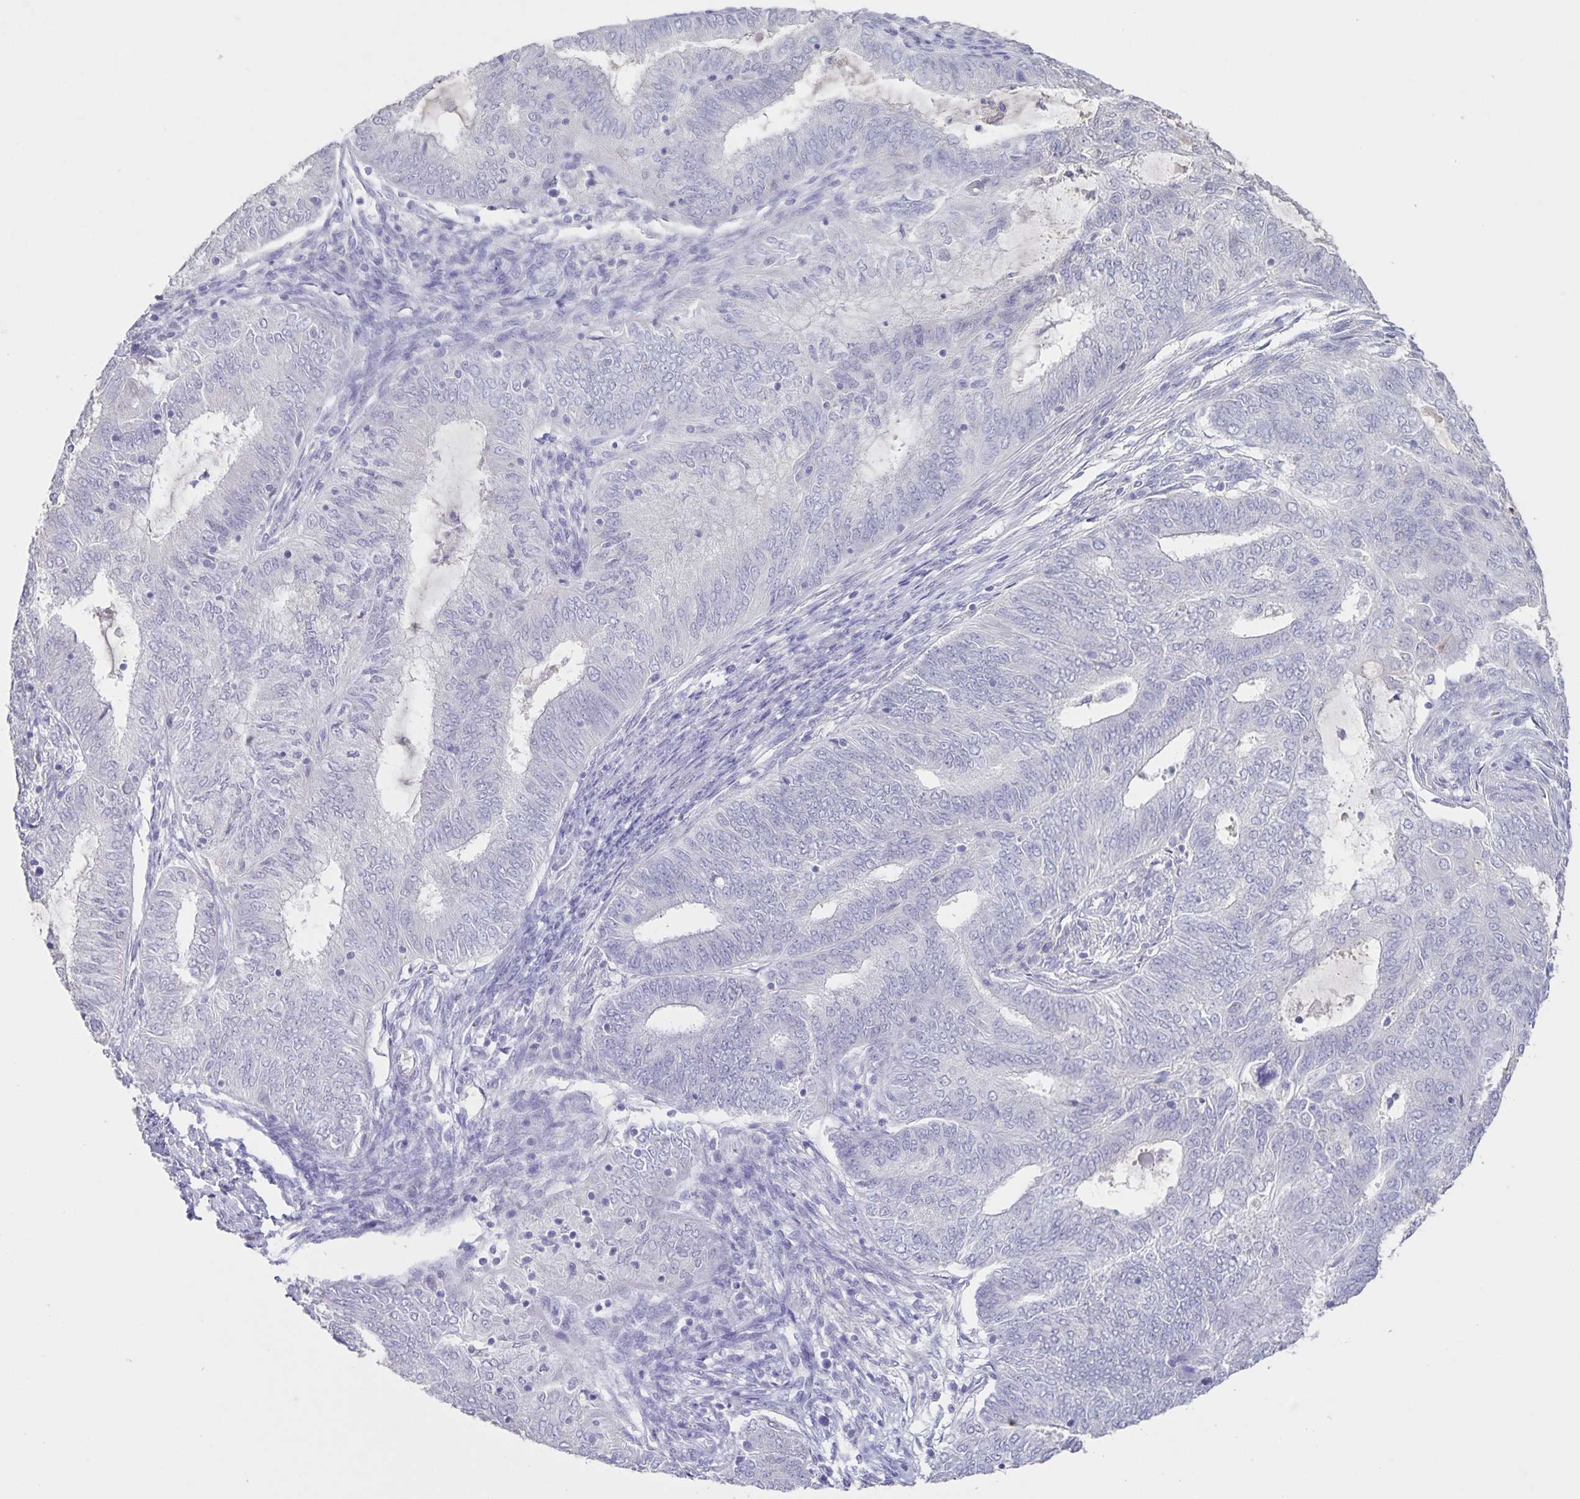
{"staining": {"intensity": "negative", "quantity": "none", "location": "none"}, "tissue": "endometrial cancer", "cell_type": "Tumor cells", "image_type": "cancer", "snomed": [{"axis": "morphology", "description": "Adenocarcinoma, NOS"}, {"axis": "topography", "description": "Endometrium"}], "caption": "A high-resolution photomicrograph shows immunohistochemistry (IHC) staining of endometrial cancer, which displays no significant expression in tumor cells.", "gene": "INSL5", "patient": {"sex": "female", "age": 62}}